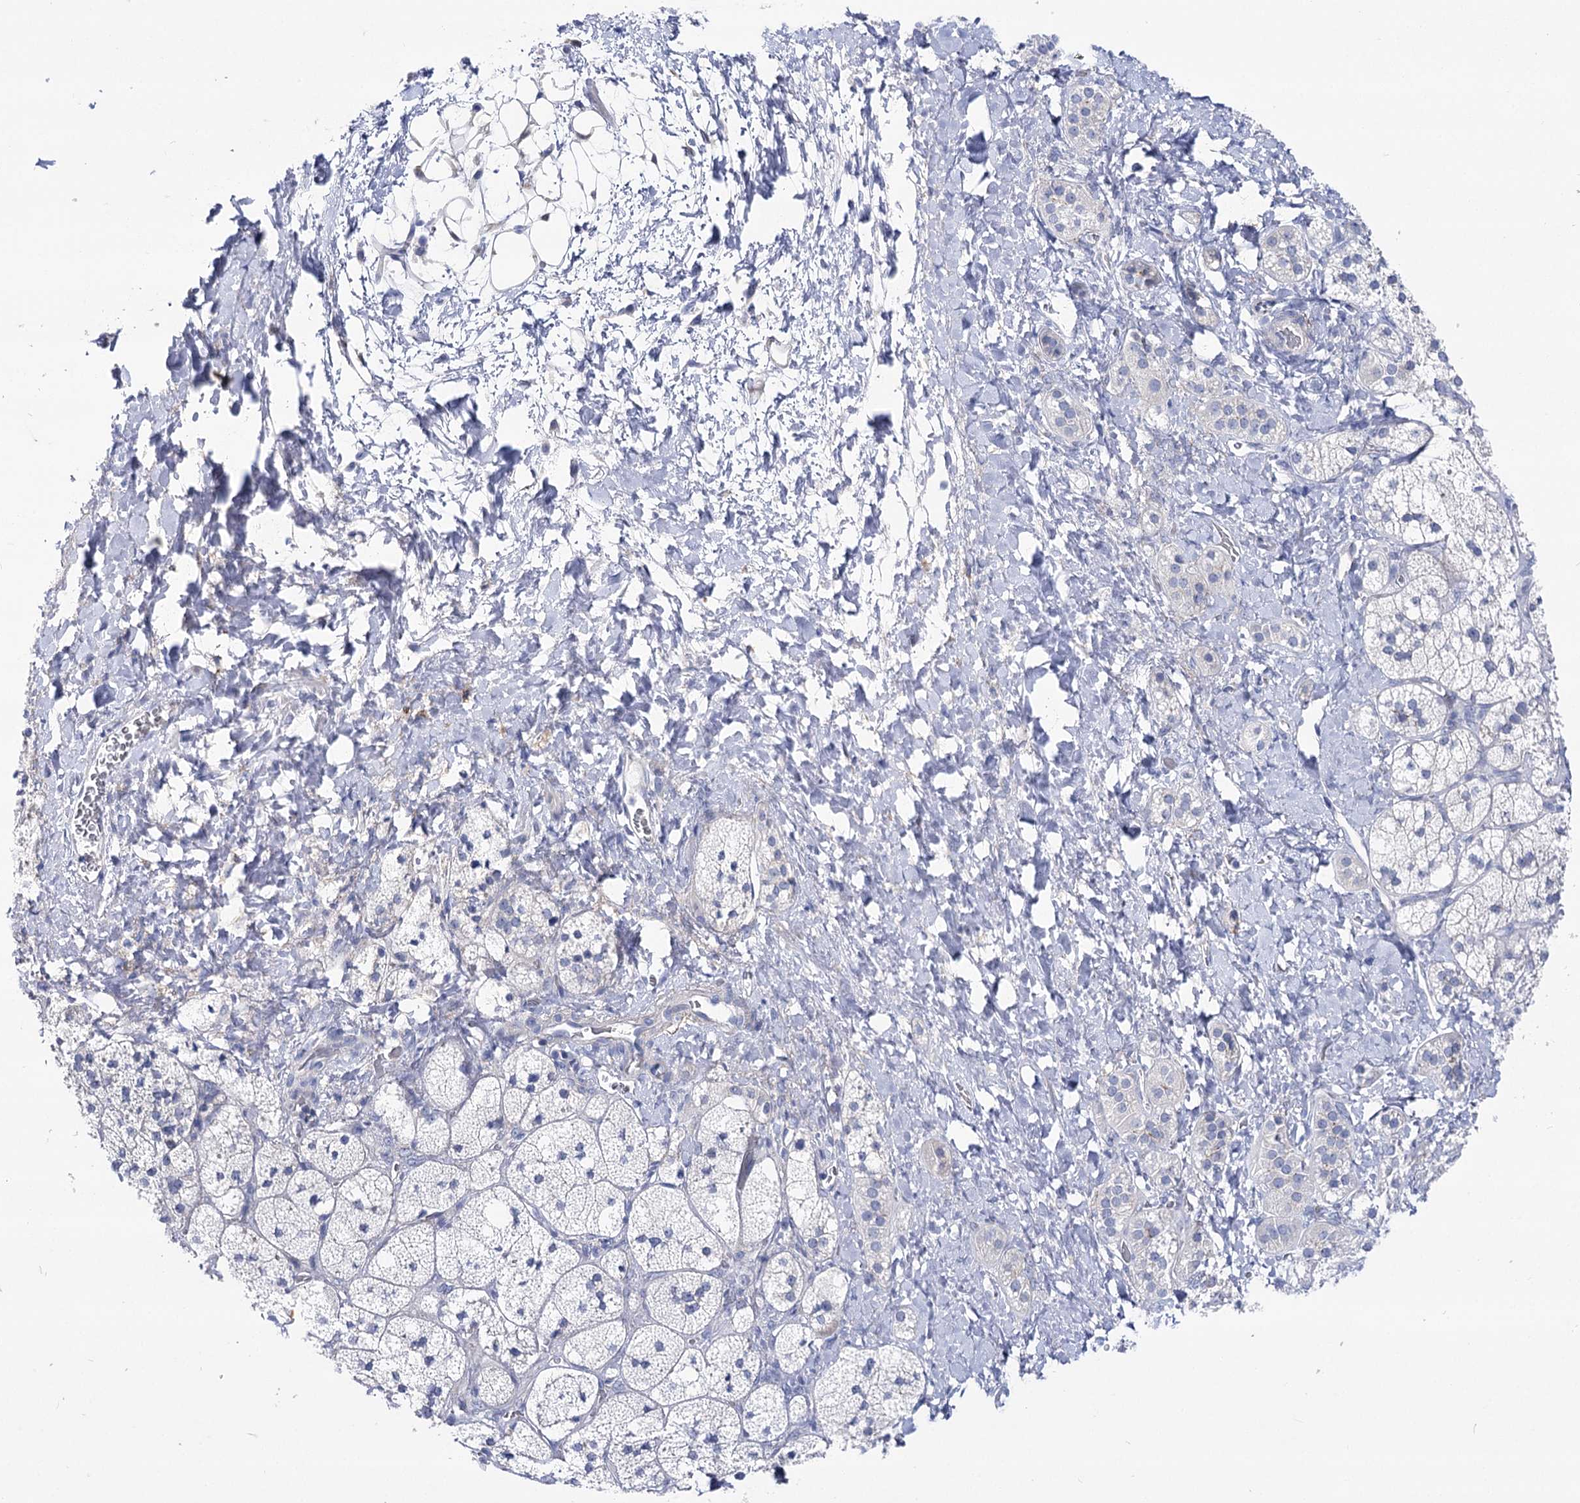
{"staining": {"intensity": "negative", "quantity": "none", "location": "none"}, "tissue": "adrenal gland", "cell_type": "Glandular cells", "image_type": "normal", "snomed": [{"axis": "morphology", "description": "Normal tissue, NOS"}, {"axis": "topography", "description": "Adrenal gland"}], "caption": "Glandular cells are negative for brown protein staining in unremarkable adrenal gland. Brightfield microscopy of IHC stained with DAB (3,3'-diaminobenzidine) (brown) and hematoxylin (blue), captured at high magnification.", "gene": "NRAP", "patient": {"sex": "male", "age": 61}}